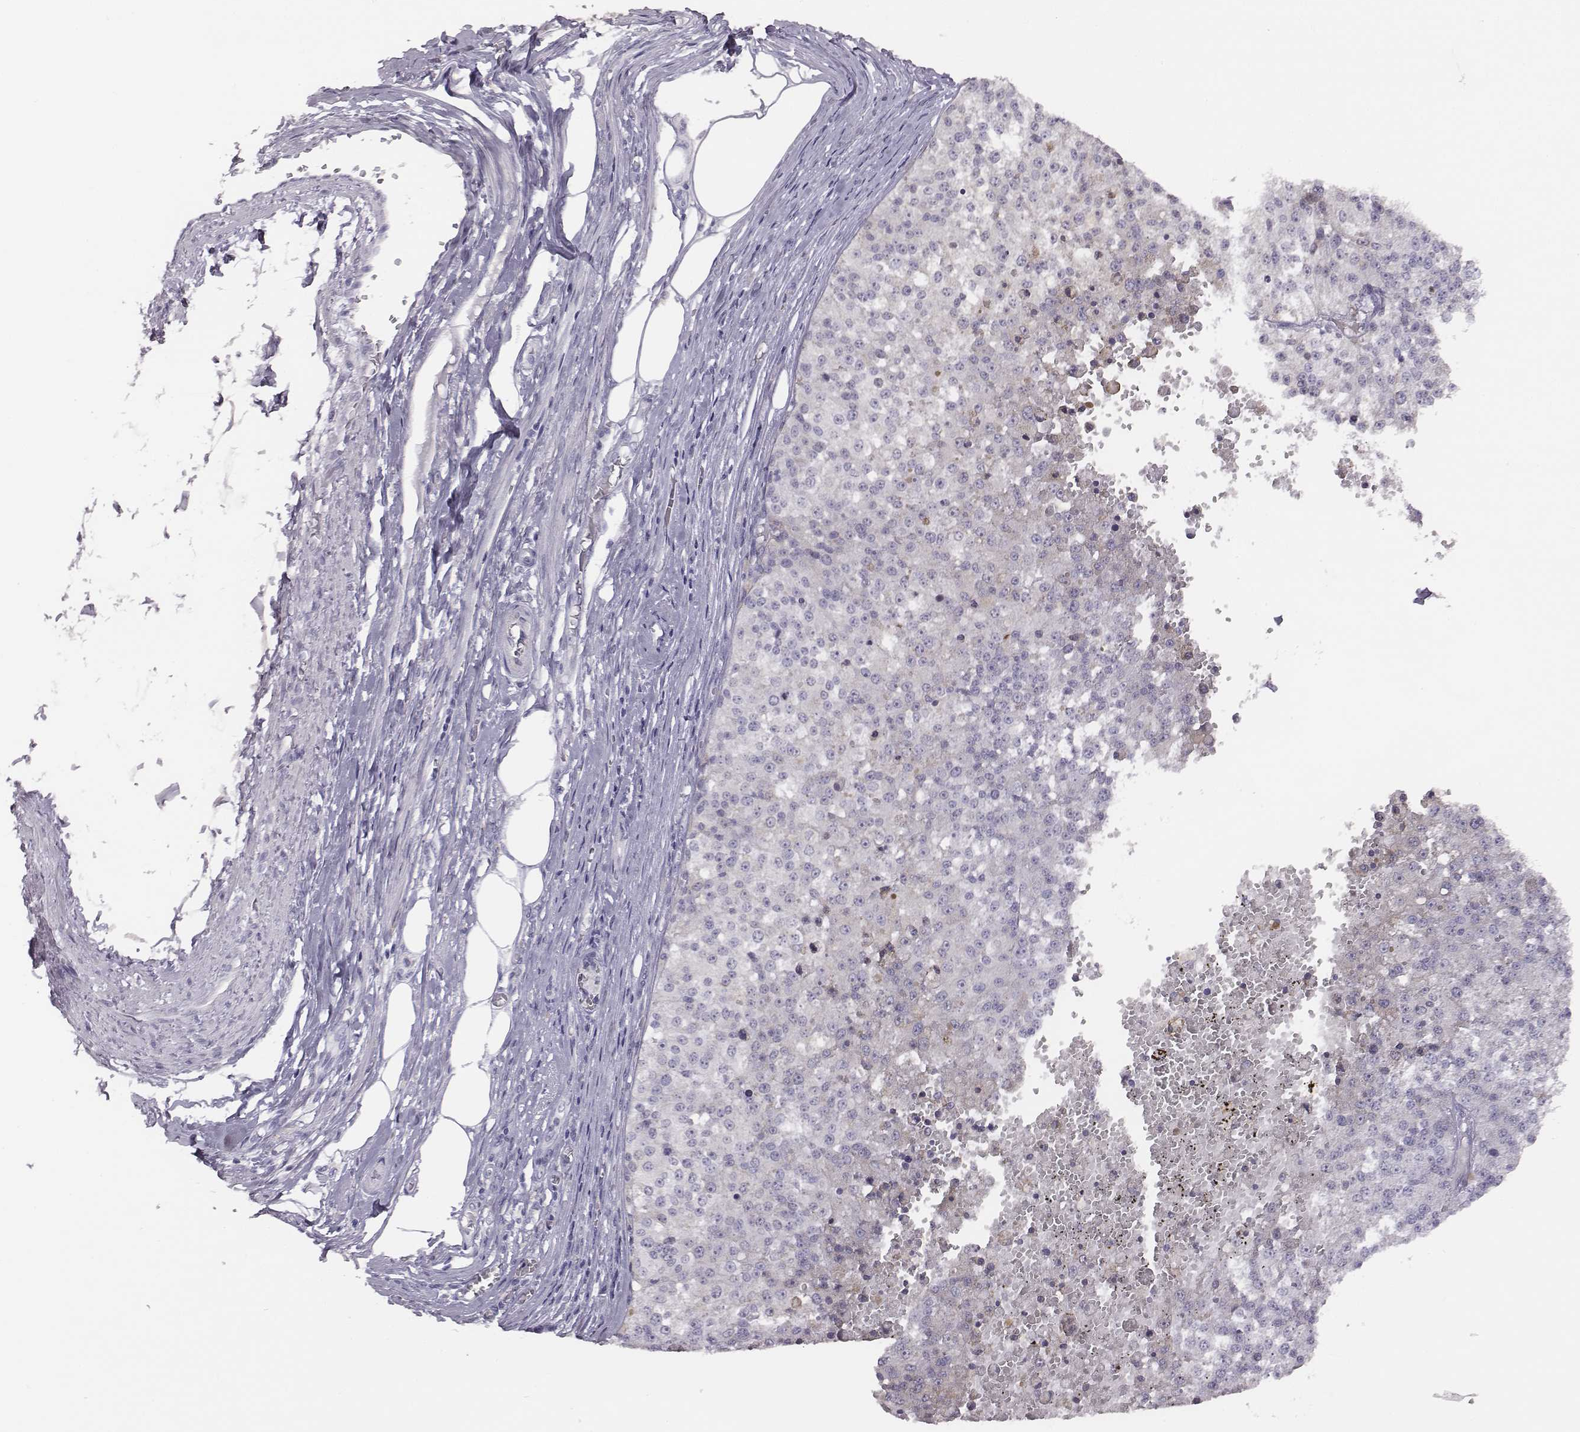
{"staining": {"intensity": "negative", "quantity": "none", "location": "none"}, "tissue": "melanoma", "cell_type": "Tumor cells", "image_type": "cancer", "snomed": [{"axis": "morphology", "description": "Malignant melanoma, Metastatic site"}, {"axis": "topography", "description": "Lymph node"}], "caption": "Image shows no protein expression in tumor cells of melanoma tissue. (IHC, brightfield microscopy, high magnification).", "gene": "GUCA1A", "patient": {"sex": "female", "age": 64}}